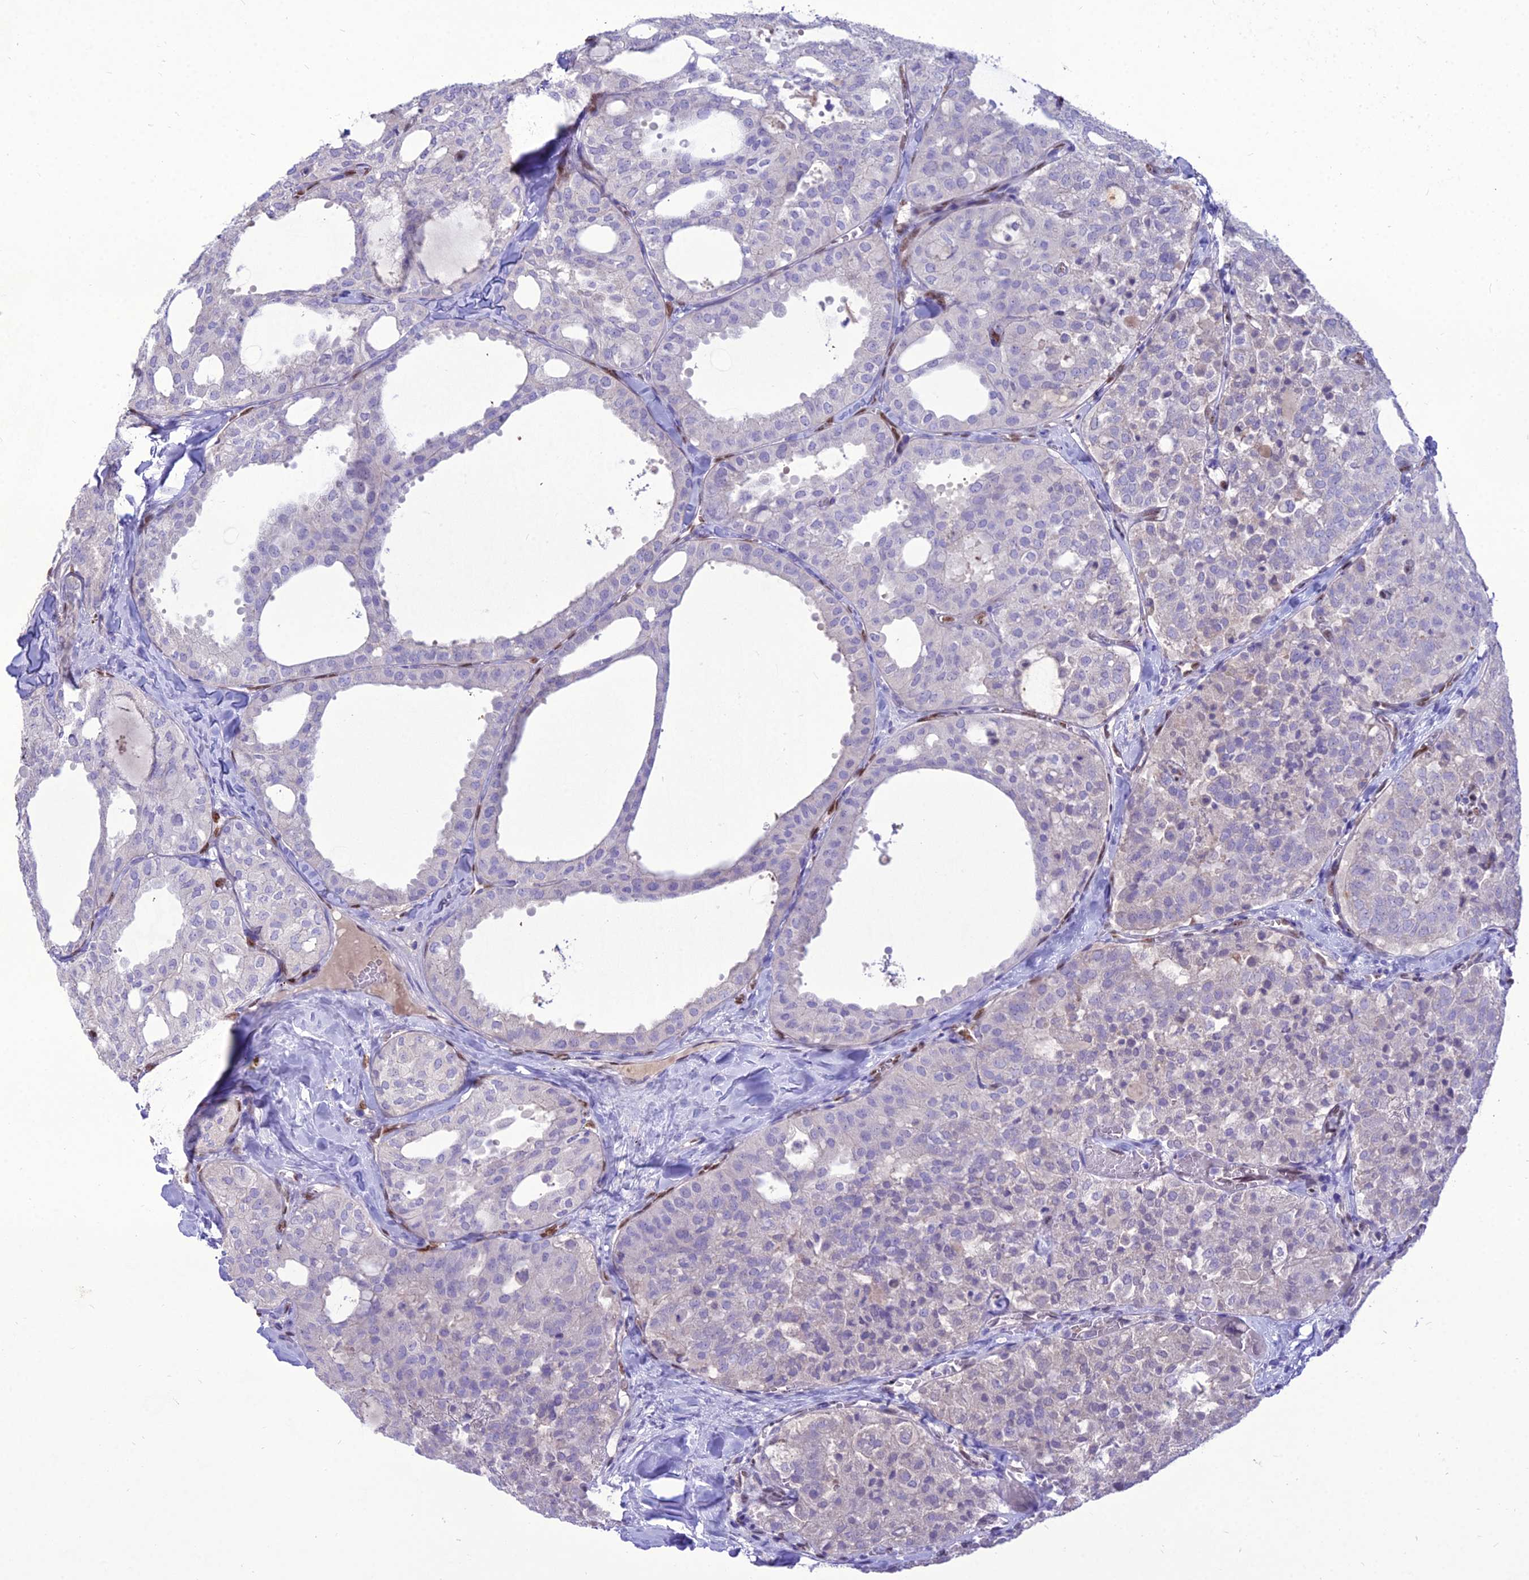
{"staining": {"intensity": "negative", "quantity": "none", "location": "none"}, "tissue": "thyroid cancer", "cell_type": "Tumor cells", "image_type": "cancer", "snomed": [{"axis": "morphology", "description": "Follicular adenoma carcinoma, NOS"}, {"axis": "topography", "description": "Thyroid gland"}], "caption": "Protein analysis of thyroid follicular adenoma carcinoma reveals no significant expression in tumor cells.", "gene": "NOVA2", "patient": {"sex": "male", "age": 75}}